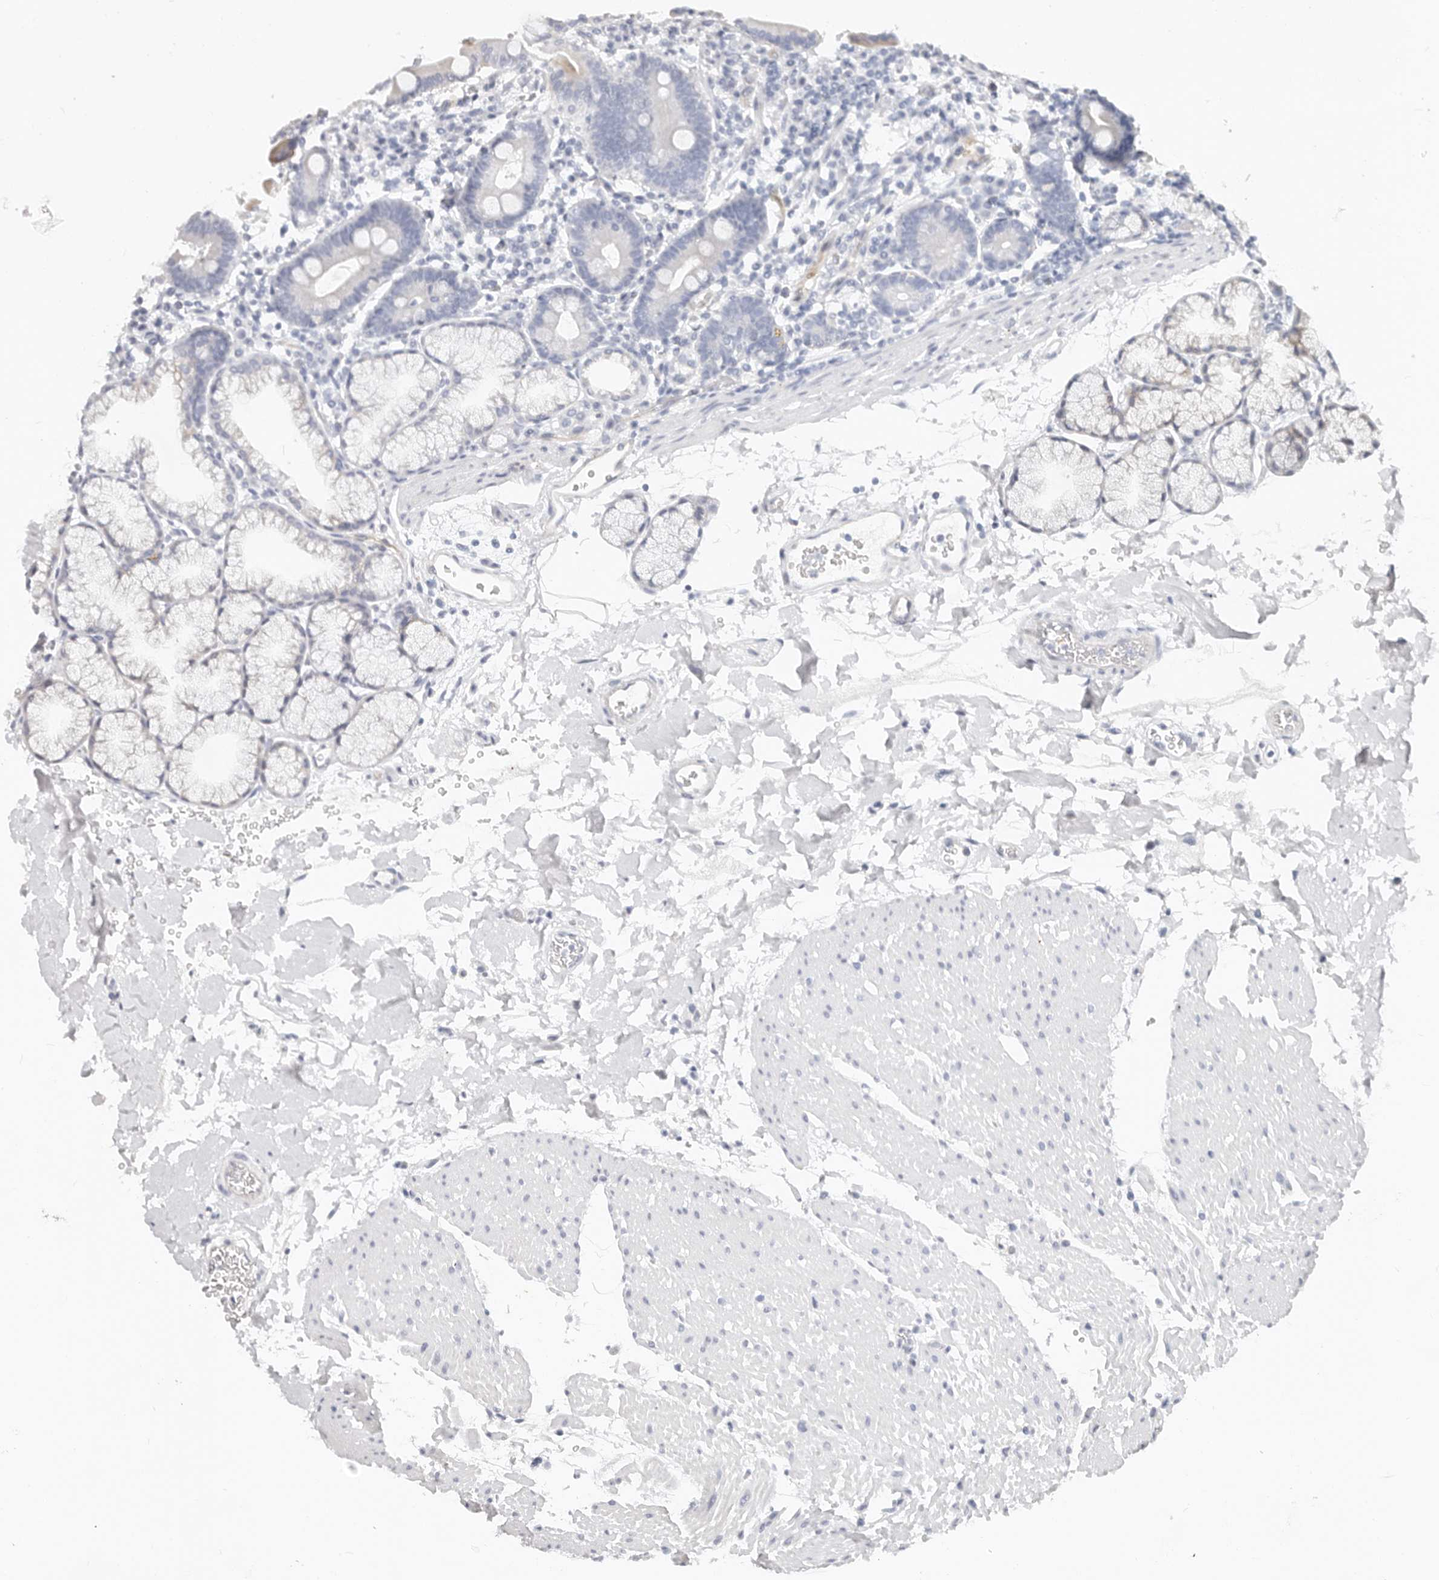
{"staining": {"intensity": "weak", "quantity": "<25%", "location": "cytoplasmic/membranous"}, "tissue": "duodenum", "cell_type": "Glandular cells", "image_type": "normal", "snomed": [{"axis": "morphology", "description": "Normal tissue, NOS"}, {"axis": "topography", "description": "Duodenum"}], "caption": "There is no significant staining in glandular cells of duodenum. The staining was performed using DAB to visualize the protein expression in brown, while the nuclei were stained in blue with hematoxylin (Magnification: 20x).", "gene": "ZRANB1", "patient": {"sex": "male", "age": 54}}